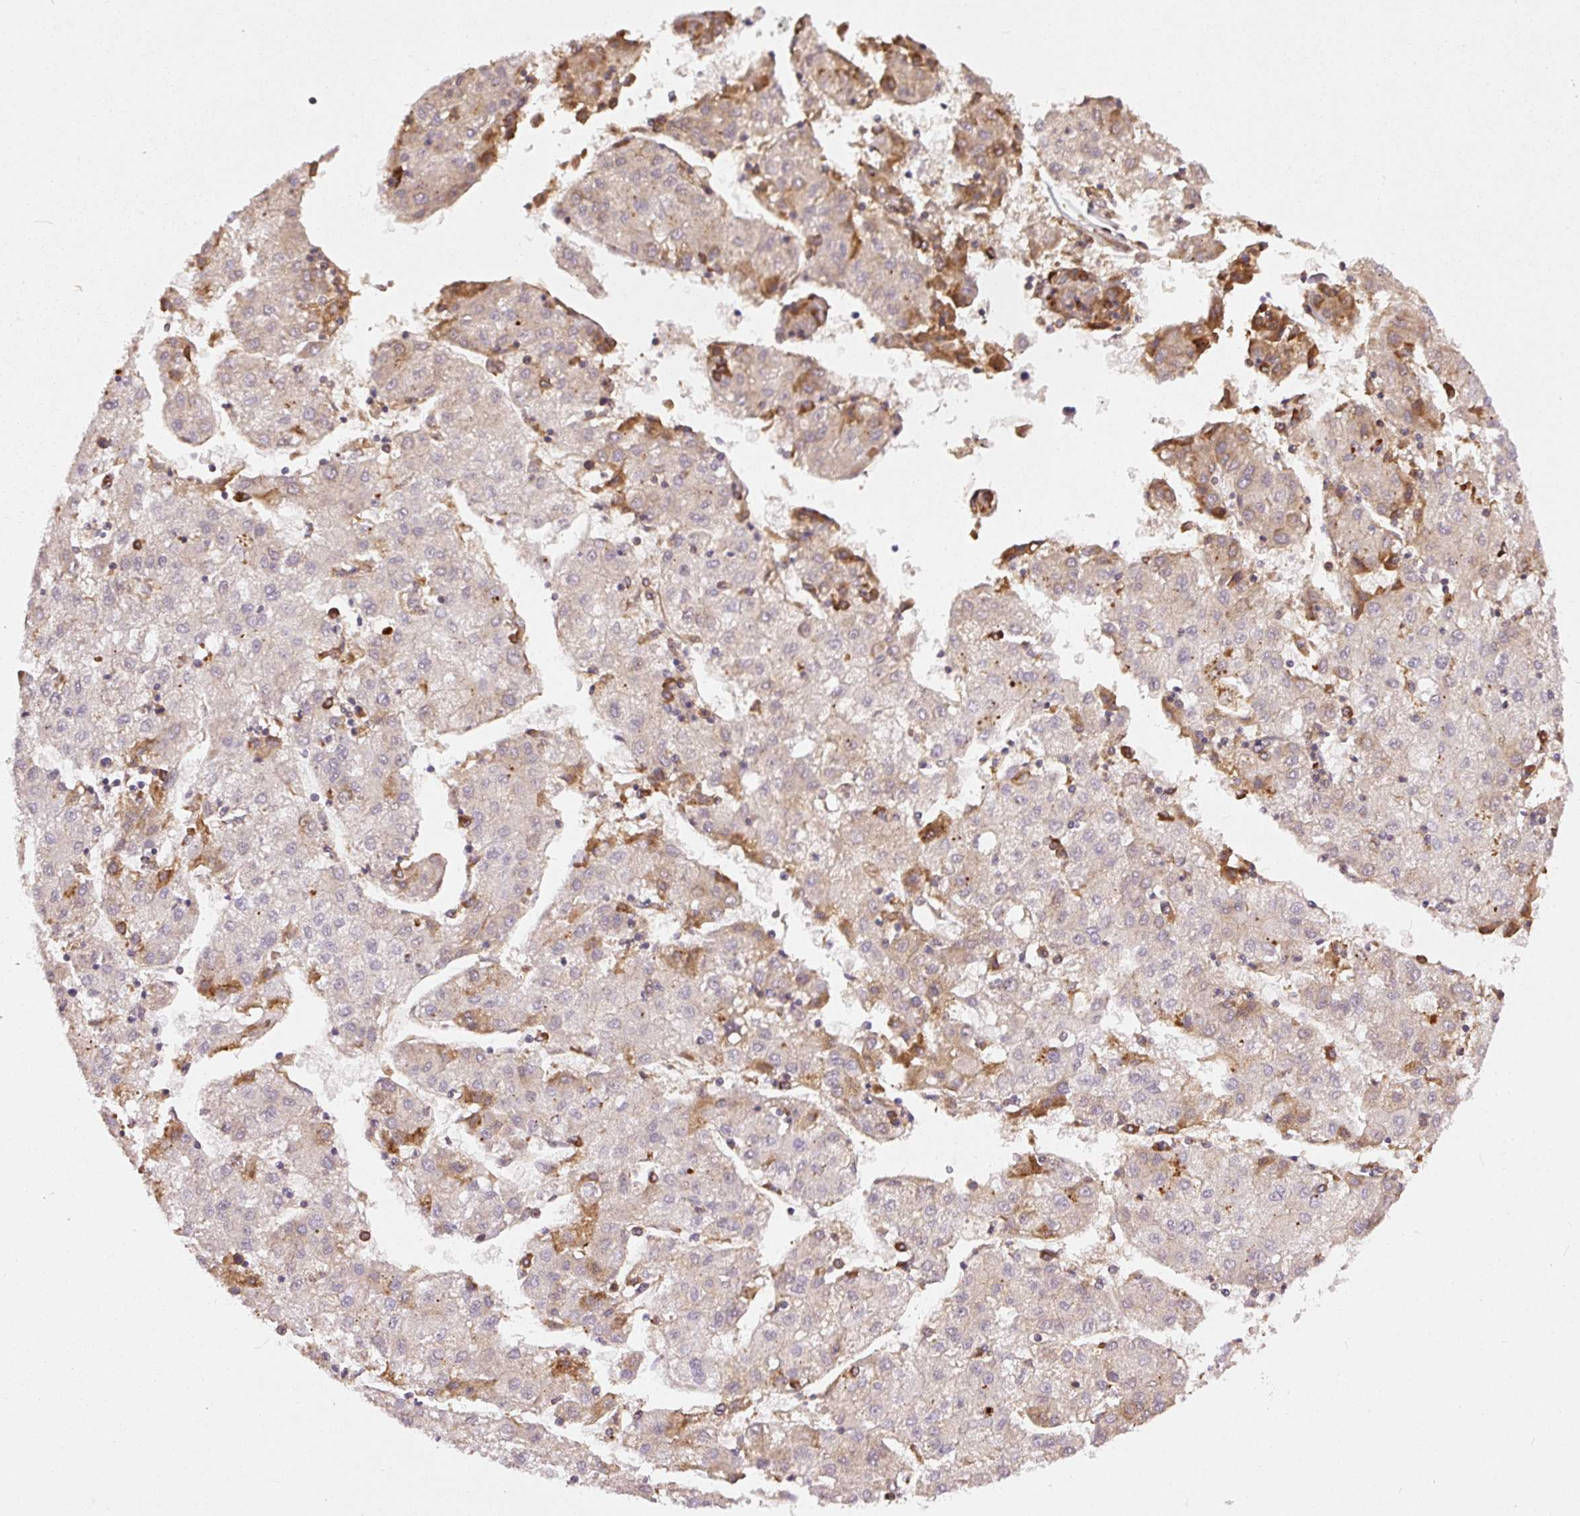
{"staining": {"intensity": "negative", "quantity": "none", "location": "none"}, "tissue": "liver cancer", "cell_type": "Tumor cells", "image_type": "cancer", "snomed": [{"axis": "morphology", "description": "Carcinoma, Hepatocellular, NOS"}, {"axis": "topography", "description": "Liver"}], "caption": "High magnification brightfield microscopy of liver cancer (hepatocellular carcinoma) stained with DAB (brown) and counterstained with hematoxylin (blue): tumor cells show no significant expression. (Brightfield microscopy of DAB (3,3'-diaminobenzidine) IHC at high magnification).", "gene": "APCS", "patient": {"sex": "male", "age": 72}}